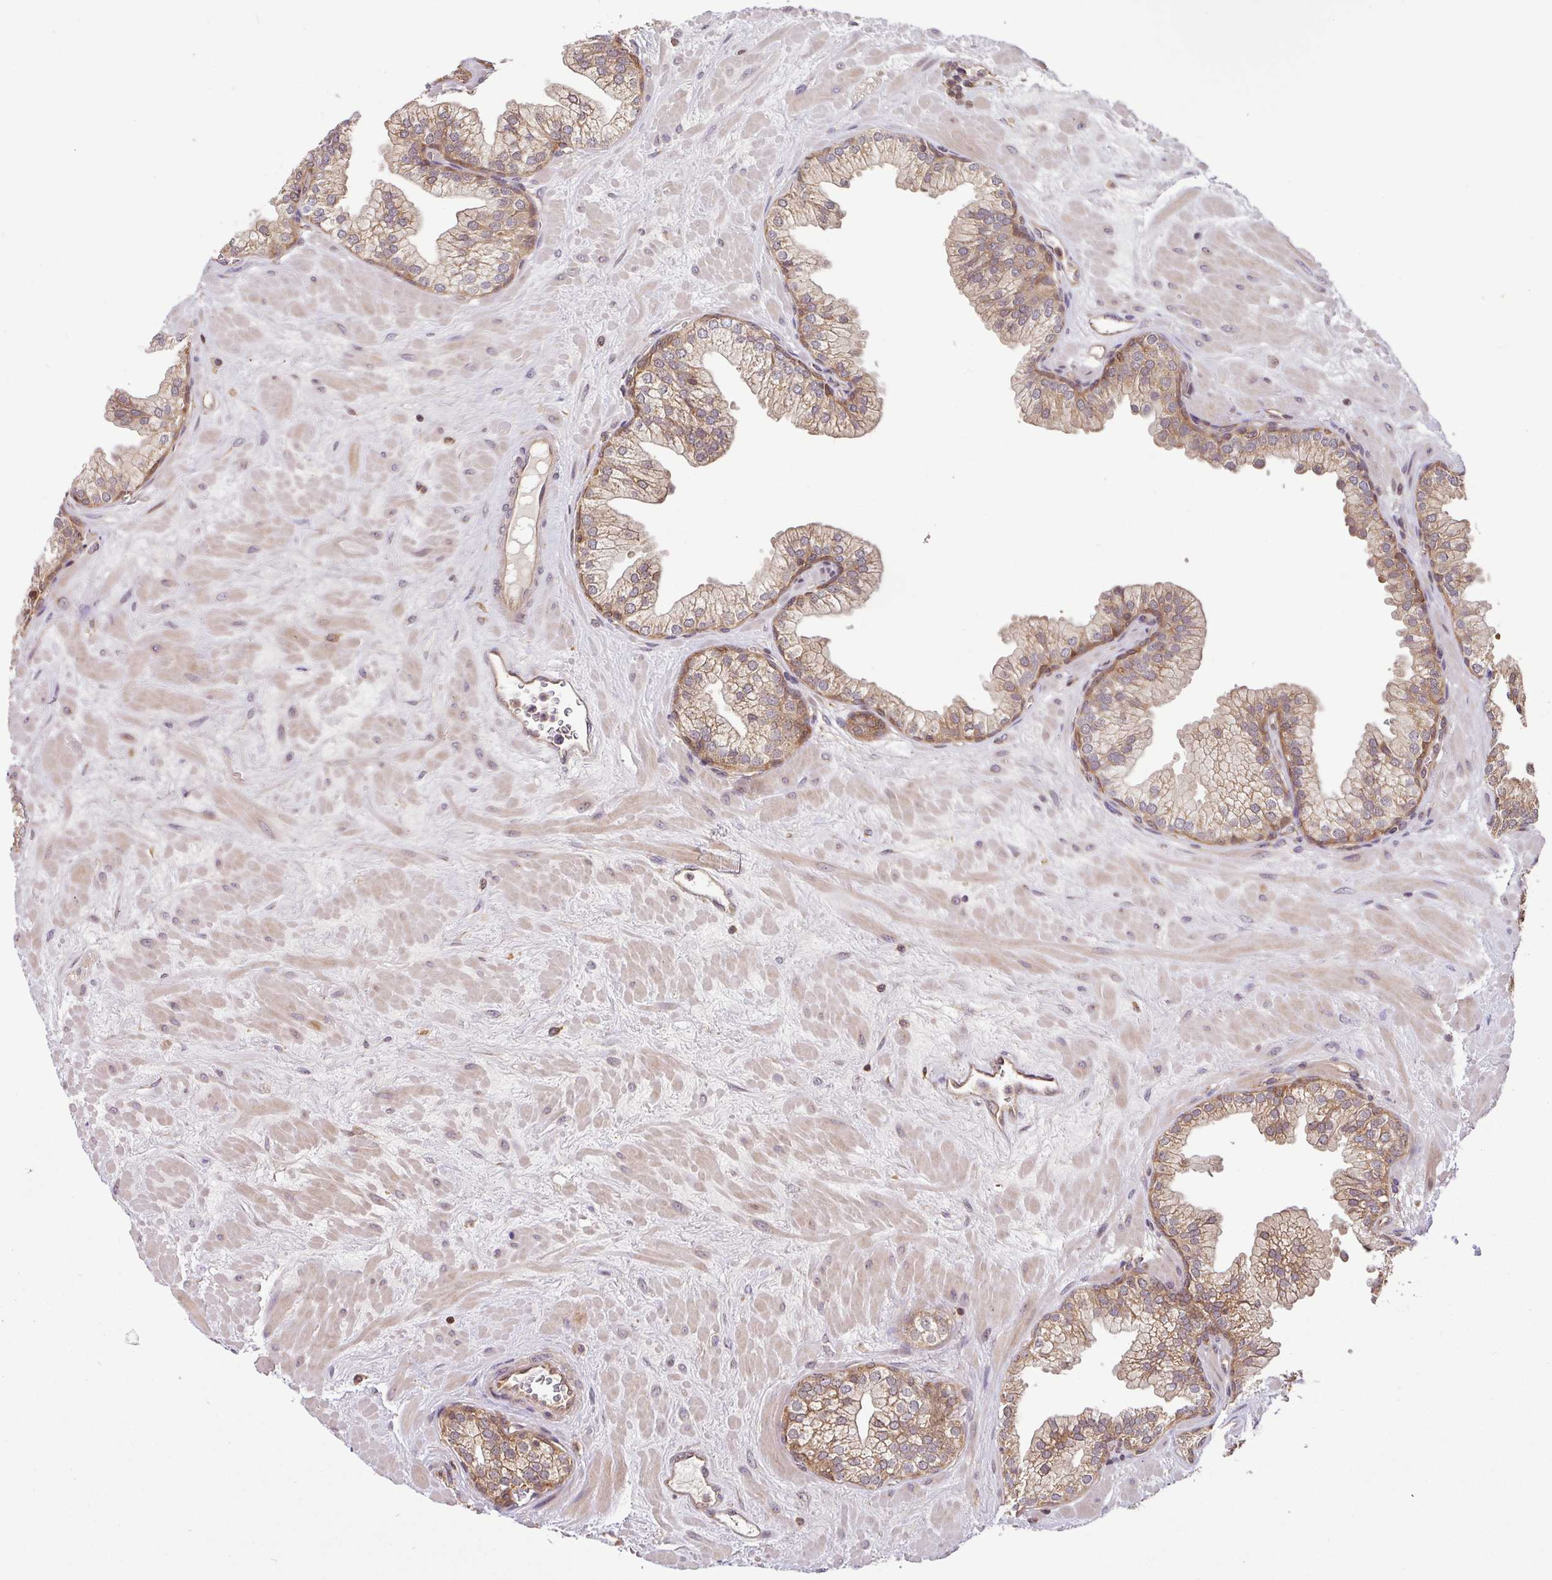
{"staining": {"intensity": "moderate", "quantity": ">75%", "location": "cytoplasmic/membranous"}, "tissue": "prostate", "cell_type": "Glandular cells", "image_type": "normal", "snomed": [{"axis": "morphology", "description": "Normal tissue, NOS"}, {"axis": "topography", "description": "Prostate"}, {"axis": "topography", "description": "Peripheral nerve tissue"}], "caption": "High-magnification brightfield microscopy of unremarkable prostate stained with DAB (3,3'-diaminobenzidine) (brown) and counterstained with hematoxylin (blue). glandular cells exhibit moderate cytoplasmic/membranous expression is identified in about>75% of cells.", "gene": "SHB", "patient": {"sex": "male", "age": 61}}